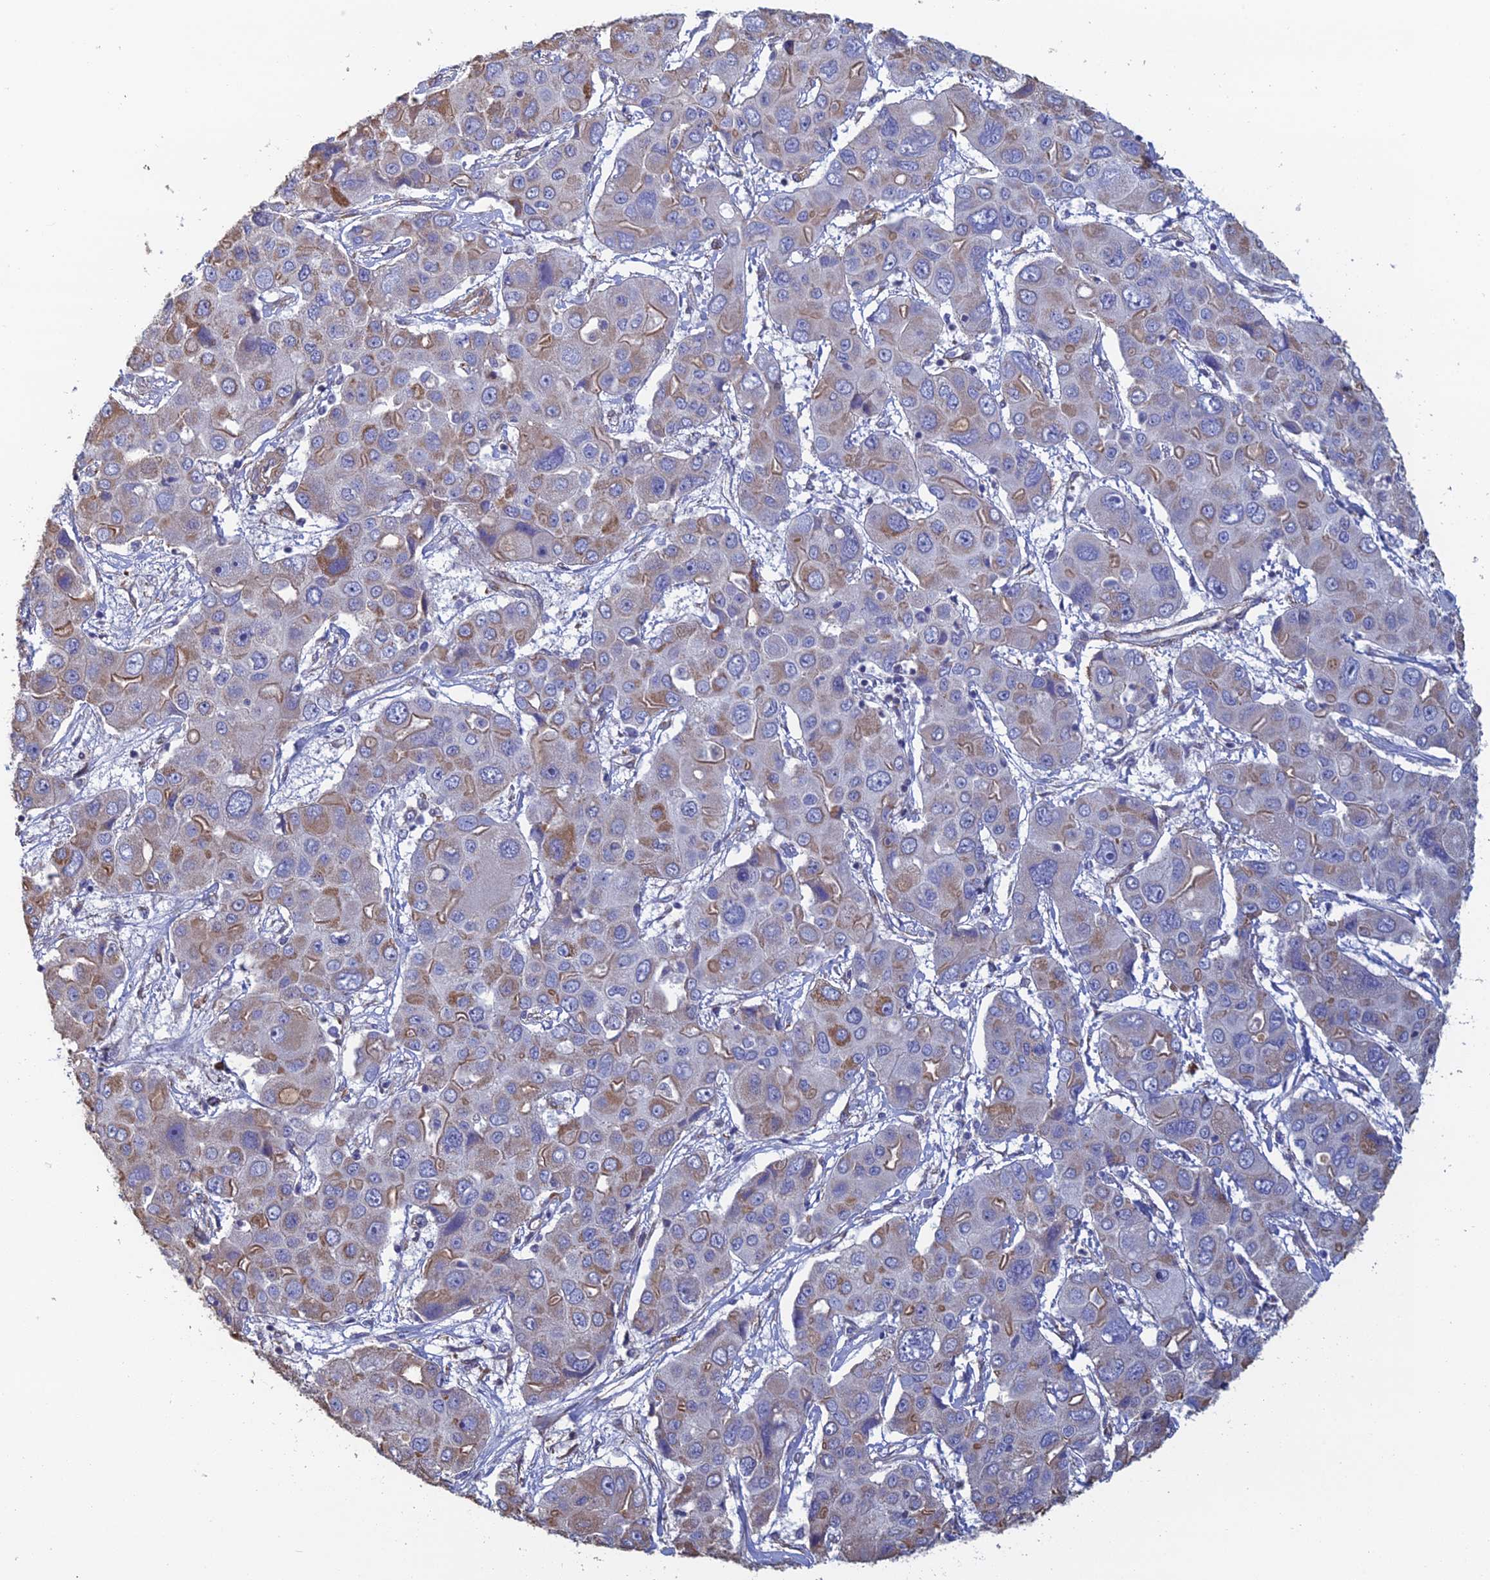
{"staining": {"intensity": "moderate", "quantity": "<25%", "location": "cytoplasmic/membranous"}, "tissue": "liver cancer", "cell_type": "Tumor cells", "image_type": "cancer", "snomed": [{"axis": "morphology", "description": "Cholangiocarcinoma"}, {"axis": "topography", "description": "Liver"}], "caption": "Immunohistochemistry histopathology image of human liver cancer stained for a protein (brown), which displays low levels of moderate cytoplasmic/membranous expression in about <25% of tumor cells.", "gene": "PCDHA5", "patient": {"sex": "male", "age": 67}}